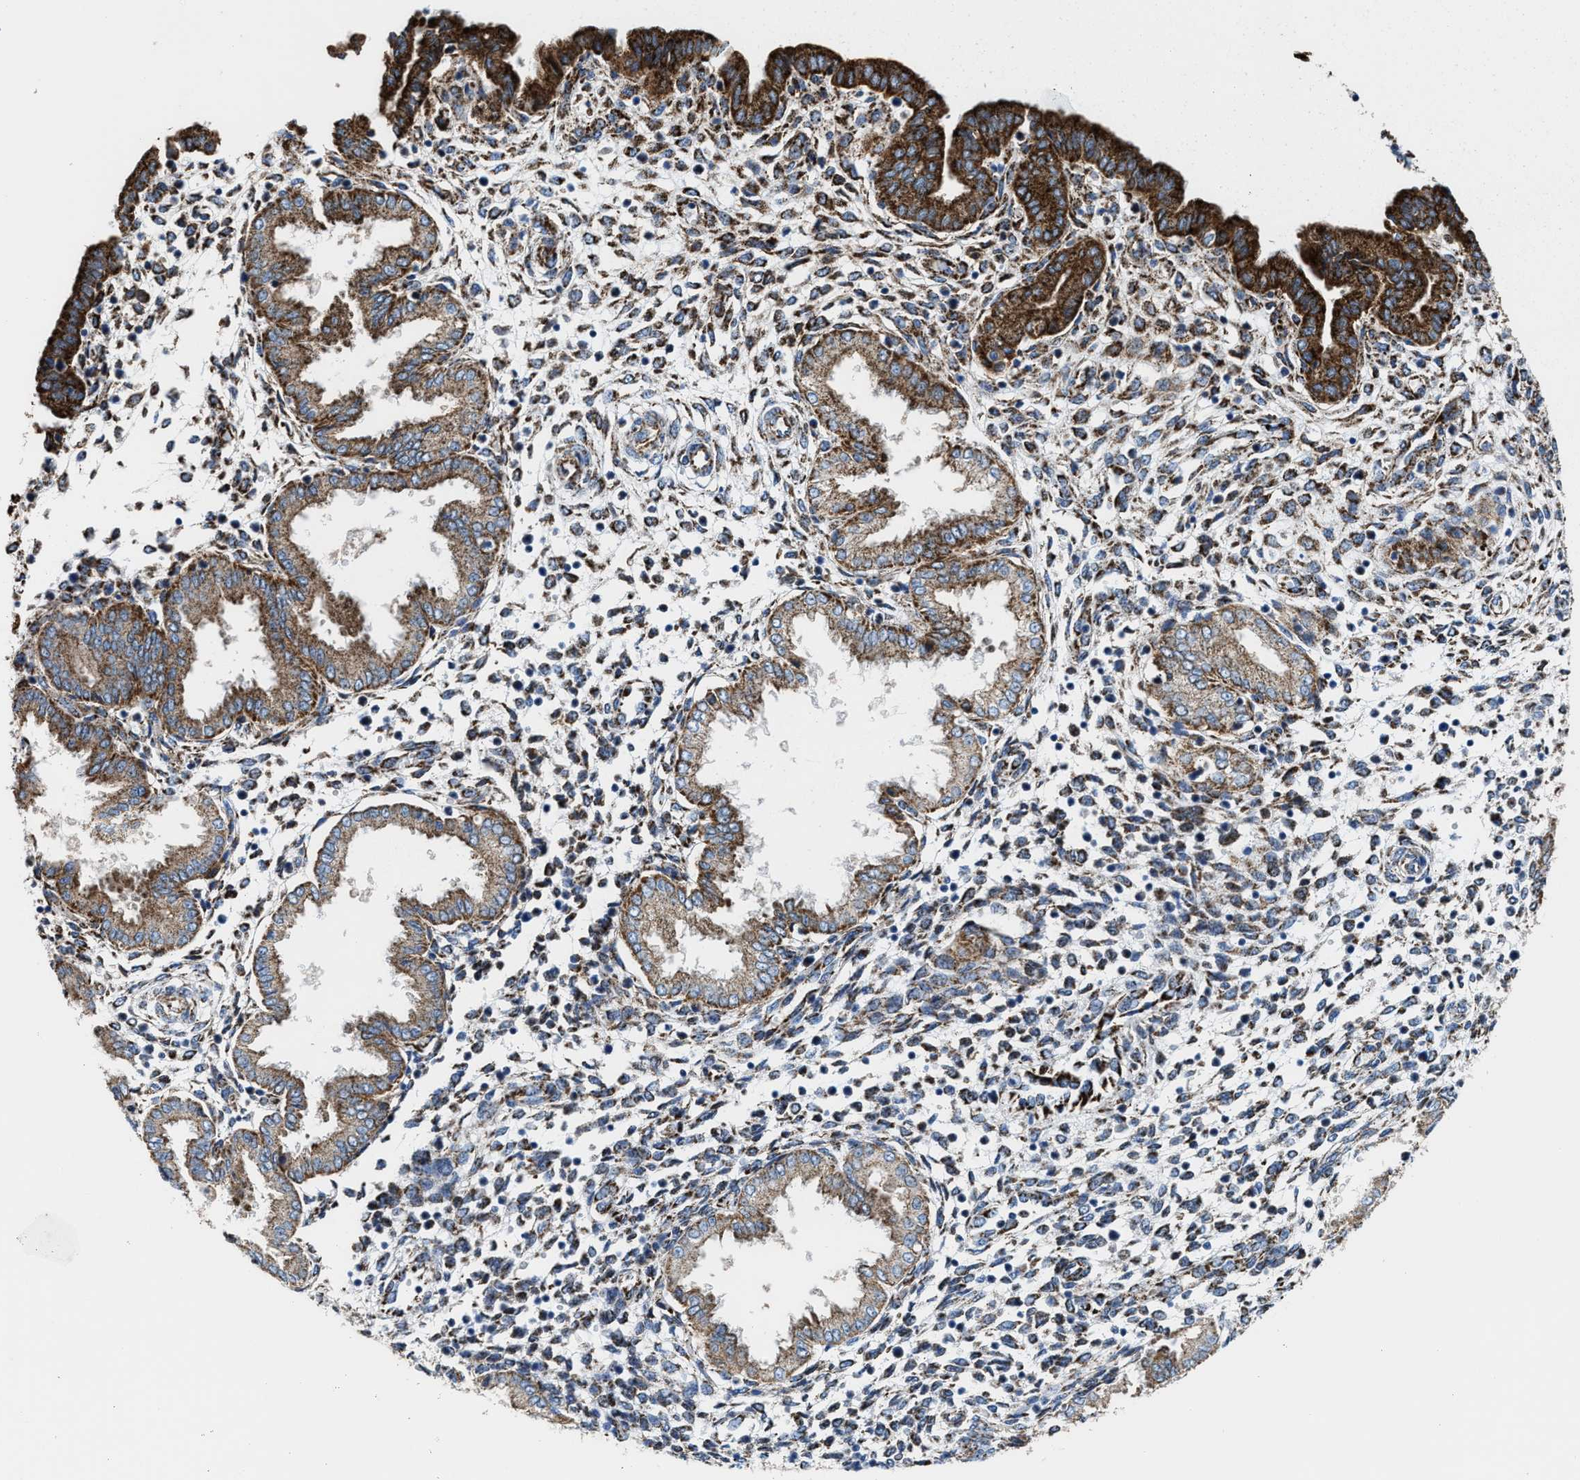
{"staining": {"intensity": "moderate", "quantity": "<25%", "location": "cytoplasmic/membranous"}, "tissue": "endometrium", "cell_type": "Cells in endometrial stroma", "image_type": "normal", "snomed": [{"axis": "morphology", "description": "Normal tissue, NOS"}, {"axis": "topography", "description": "Endometrium"}], "caption": "A brown stain highlights moderate cytoplasmic/membranous staining of a protein in cells in endometrial stroma of unremarkable human endometrium. (DAB (3,3'-diaminobenzidine) = brown stain, brightfield microscopy at high magnification).", "gene": "ALDH1B1", "patient": {"sex": "female", "age": 33}}